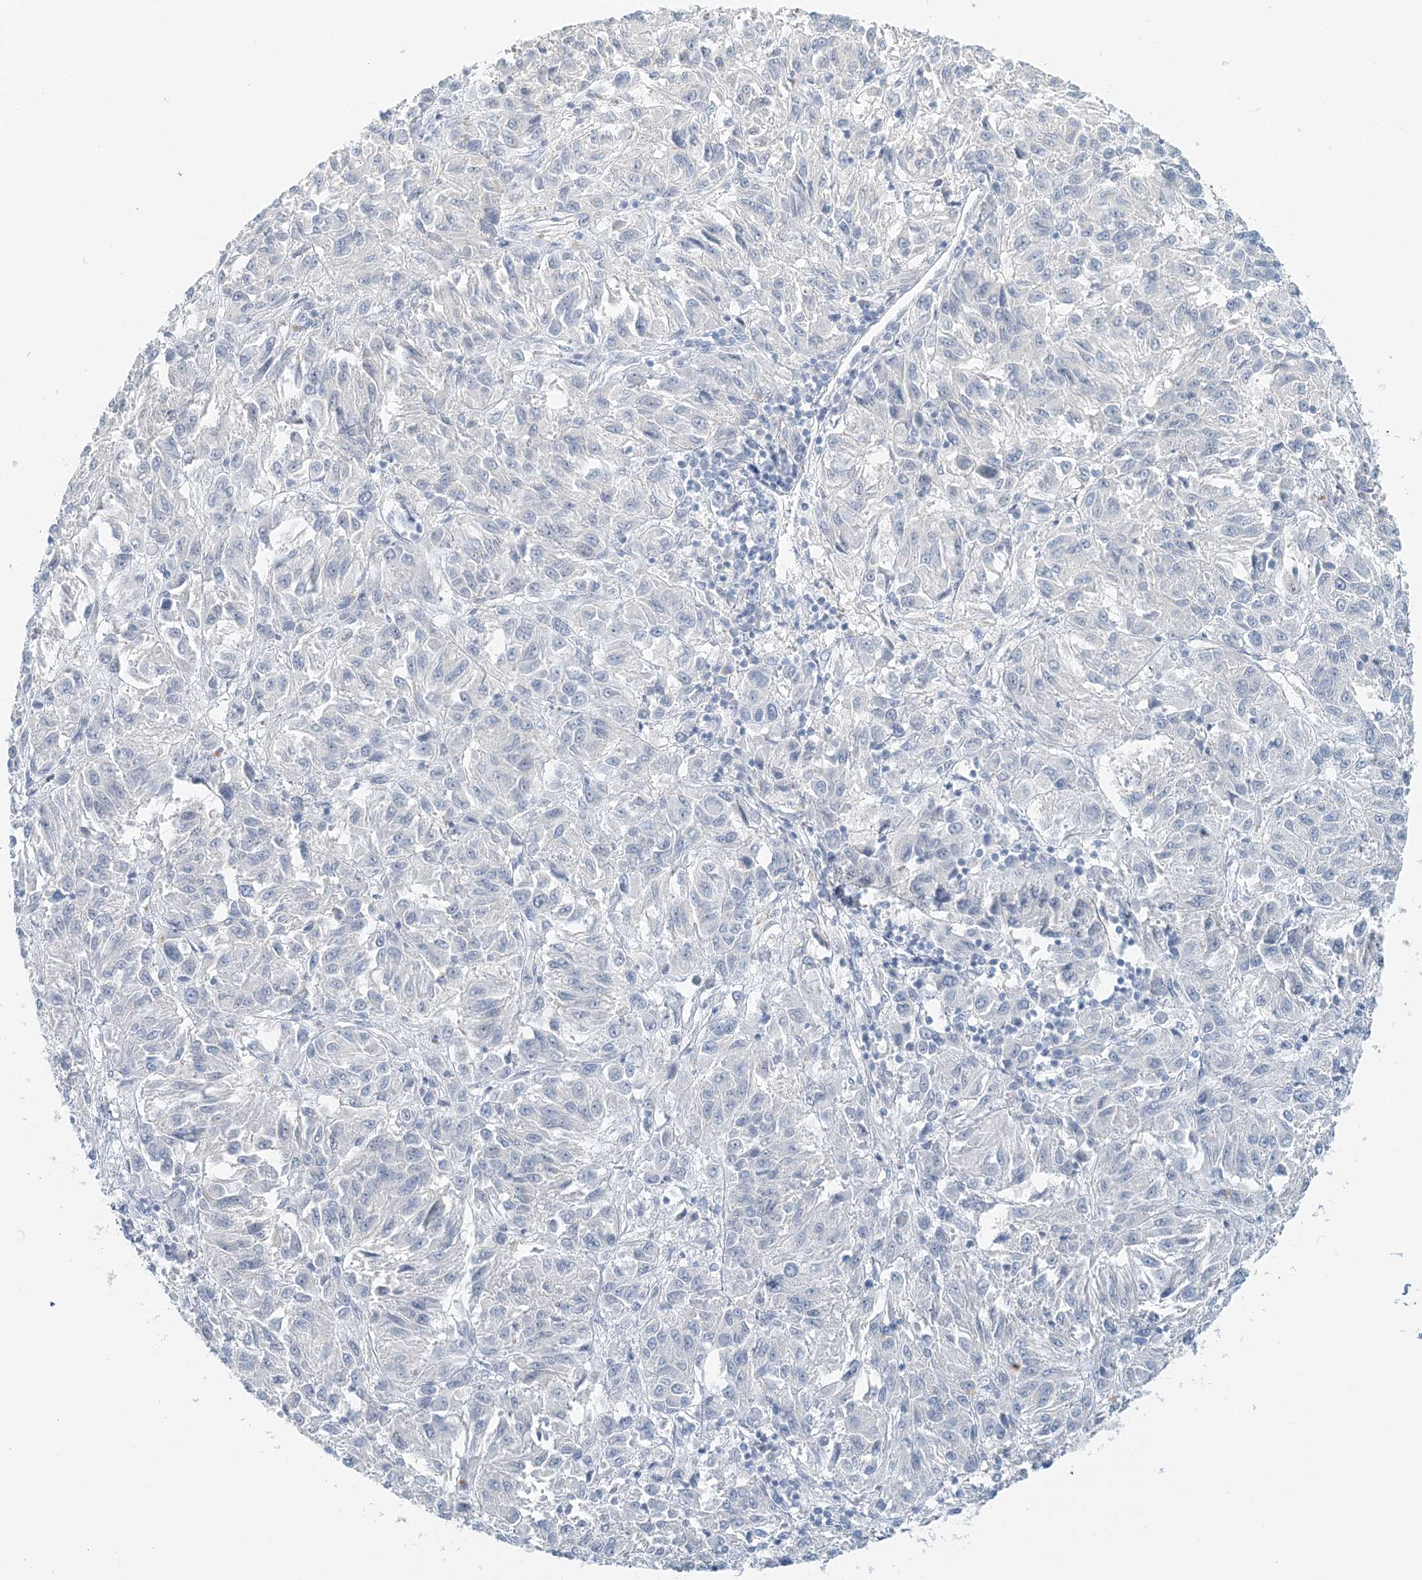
{"staining": {"intensity": "negative", "quantity": "none", "location": "none"}, "tissue": "melanoma", "cell_type": "Tumor cells", "image_type": "cancer", "snomed": [{"axis": "morphology", "description": "Malignant melanoma, Metastatic site"}, {"axis": "topography", "description": "Lung"}], "caption": "The immunohistochemistry (IHC) micrograph has no significant staining in tumor cells of melanoma tissue. (Stains: DAB (3,3'-diaminobenzidine) IHC with hematoxylin counter stain, Microscopy: brightfield microscopy at high magnification).", "gene": "VILL", "patient": {"sex": "male", "age": 64}}